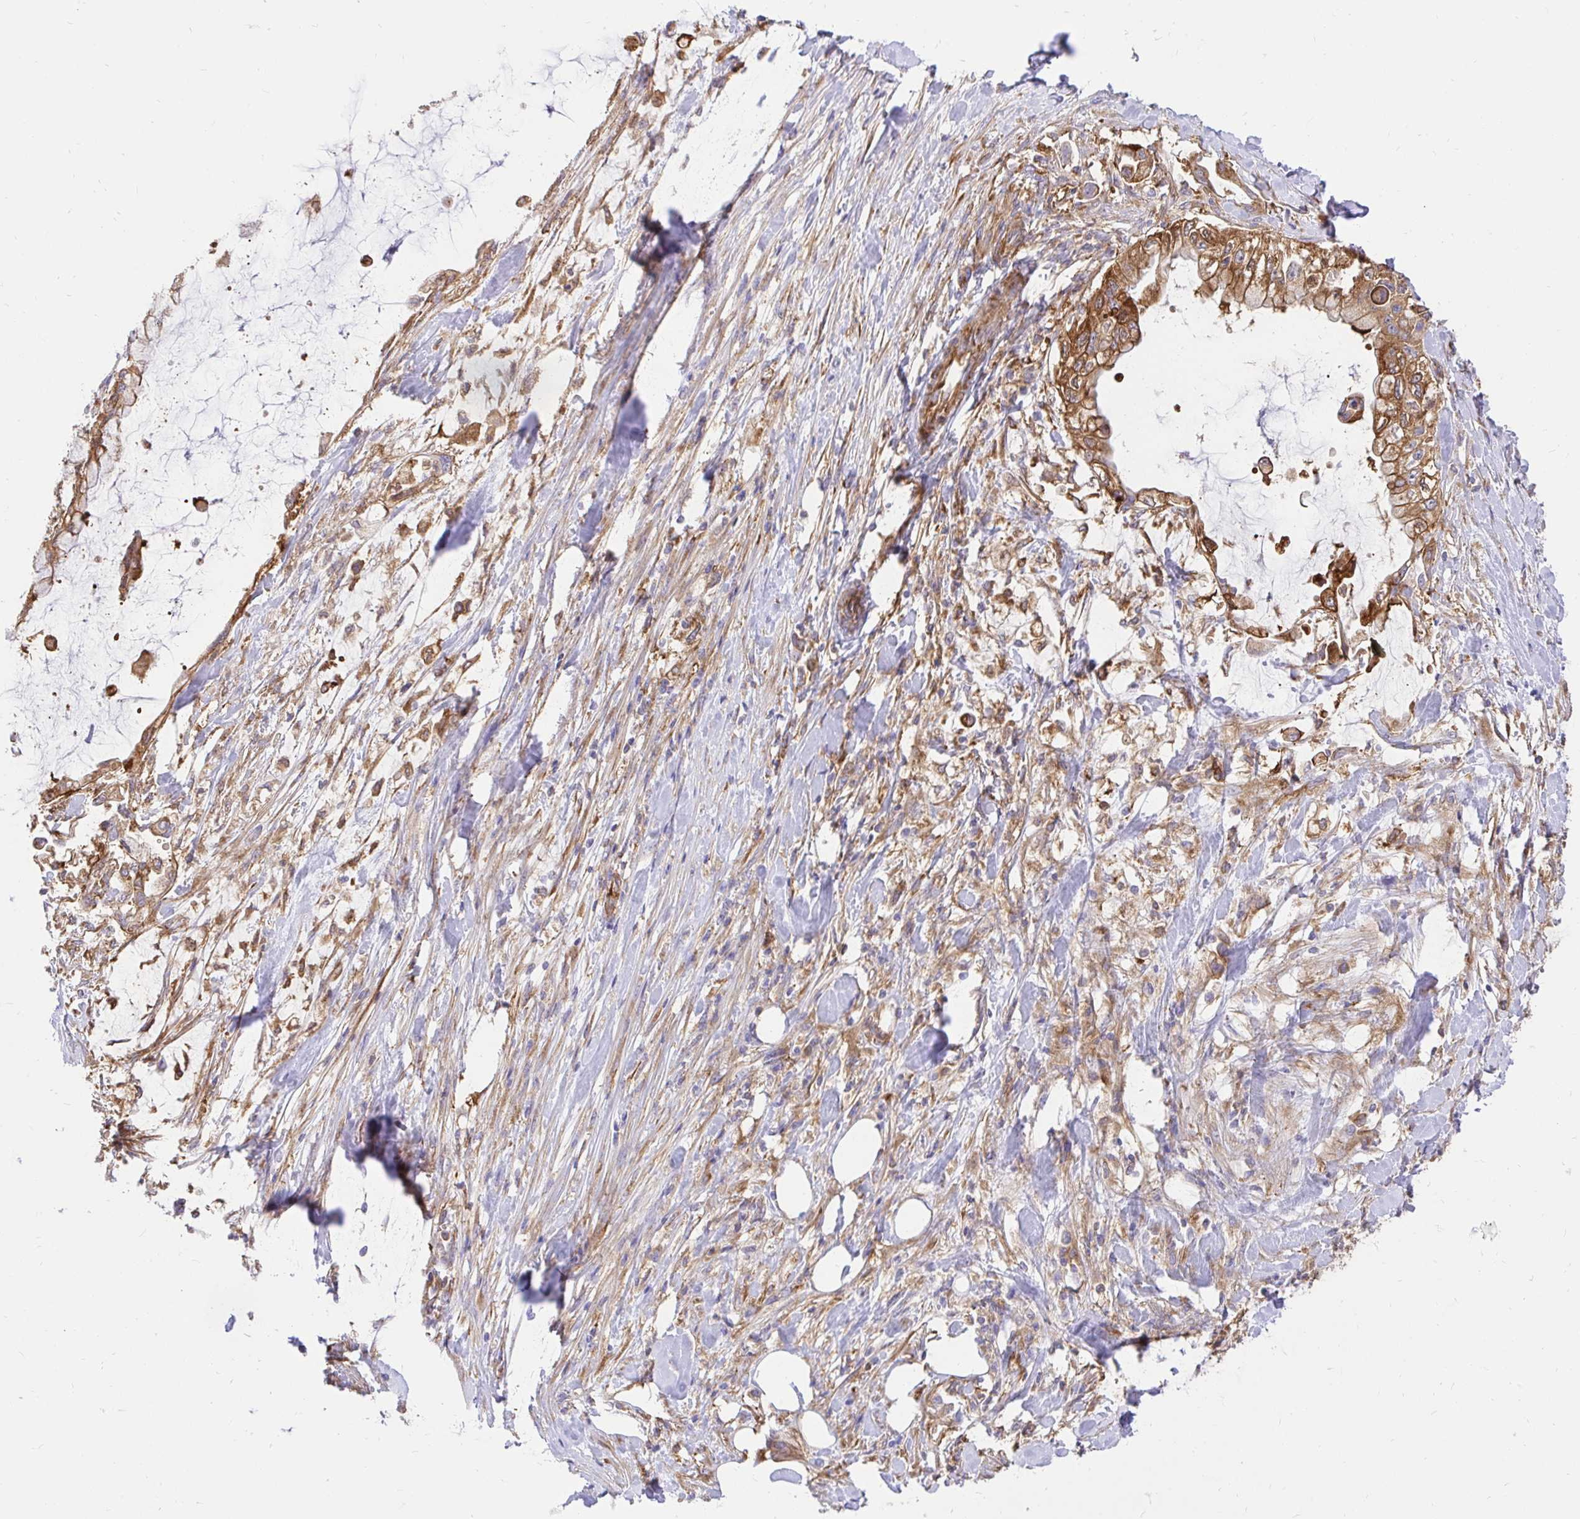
{"staining": {"intensity": "moderate", "quantity": ">75%", "location": "cytoplasmic/membranous"}, "tissue": "pancreatic cancer", "cell_type": "Tumor cells", "image_type": "cancer", "snomed": [{"axis": "morphology", "description": "Adenocarcinoma, NOS"}, {"axis": "topography", "description": "Pancreas"}], "caption": "Protein staining reveals moderate cytoplasmic/membranous staining in about >75% of tumor cells in pancreatic adenocarcinoma.", "gene": "ABCB10", "patient": {"sex": "male", "age": 48}}